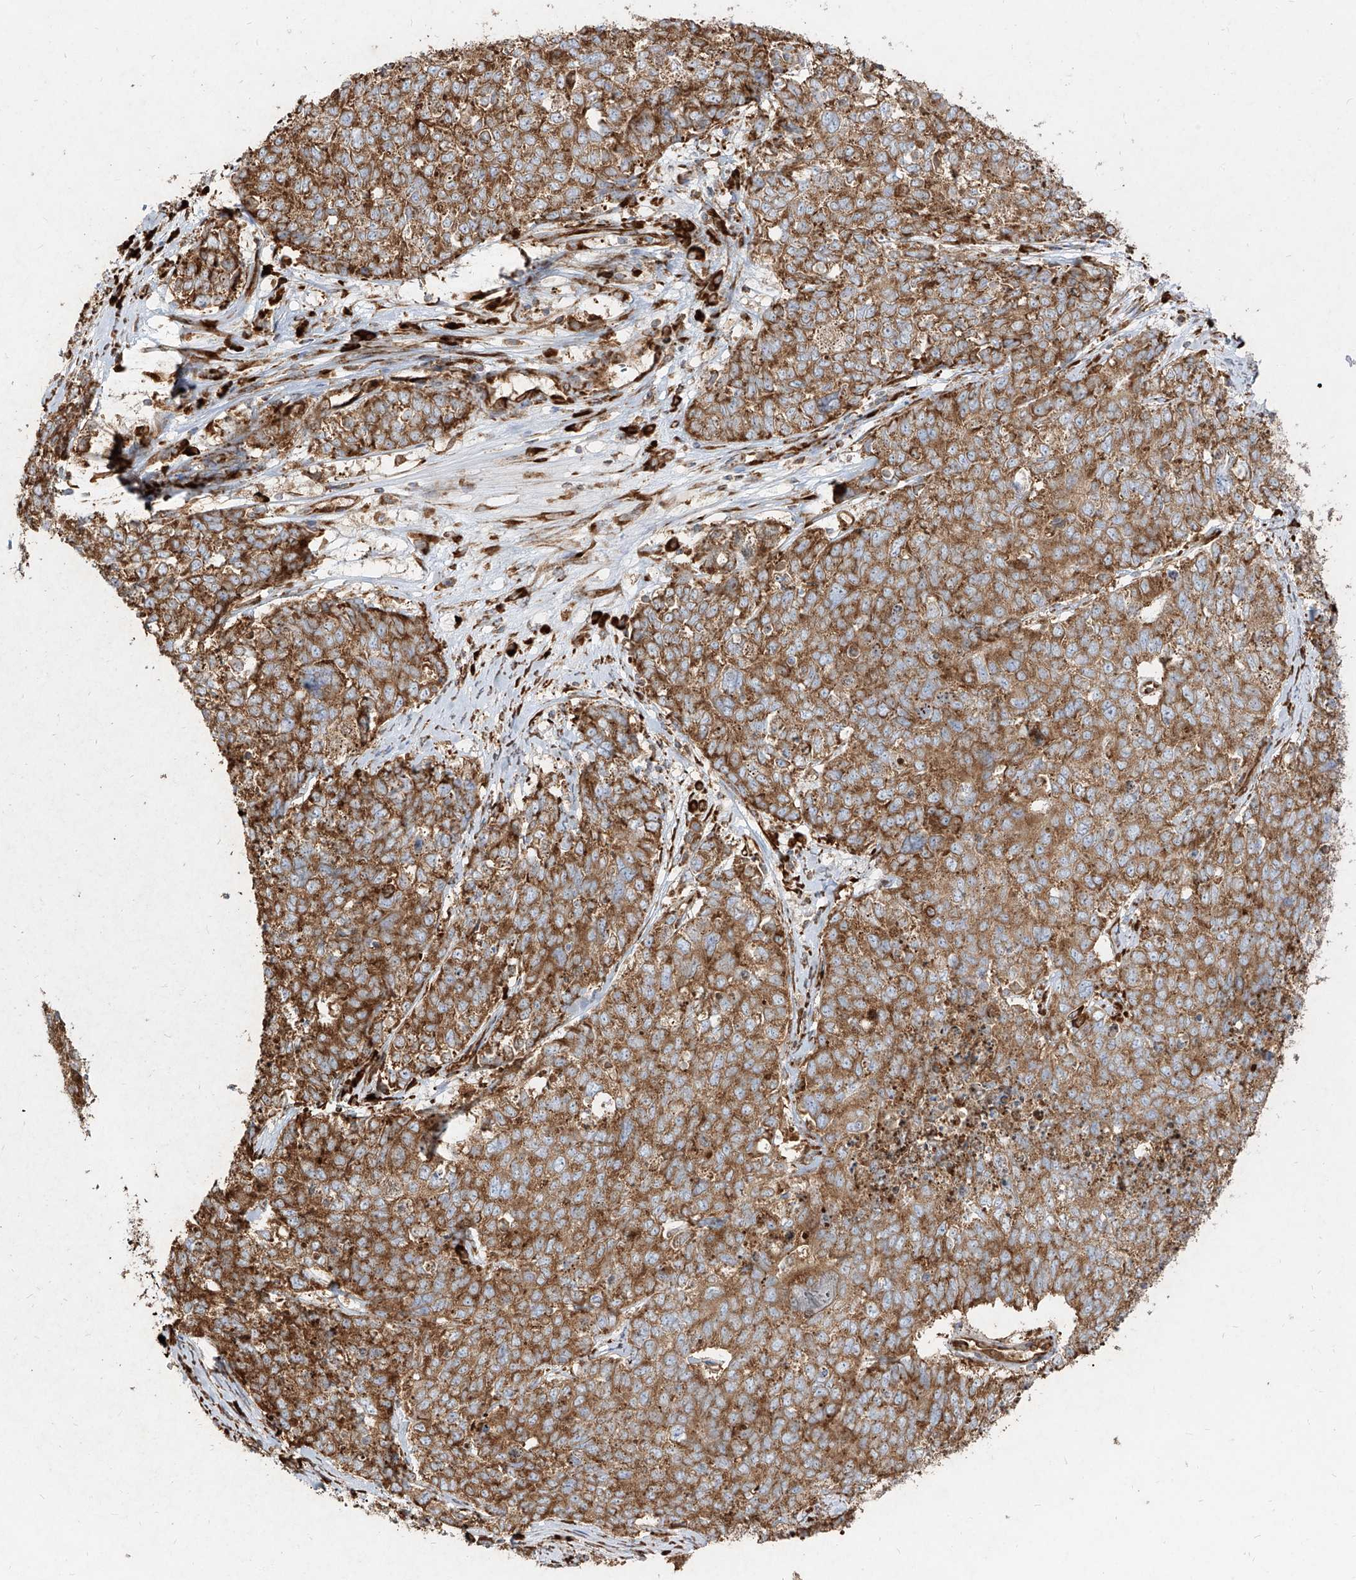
{"staining": {"intensity": "strong", "quantity": ">75%", "location": "cytoplasmic/membranous"}, "tissue": "cervical cancer", "cell_type": "Tumor cells", "image_type": "cancer", "snomed": [{"axis": "morphology", "description": "Squamous cell carcinoma, NOS"}, {"axis": "topography", "description": "Cervix"}], "caption": "About >75% of tumor cells in cervical cancer (squamous cell carcinoma) exhibit strong cytoplasmic/membranous protein expression as visualized by brown immunohistochemical staining.", "gene": "RPS25", "patient": {"sex": "female", "age": 63}}